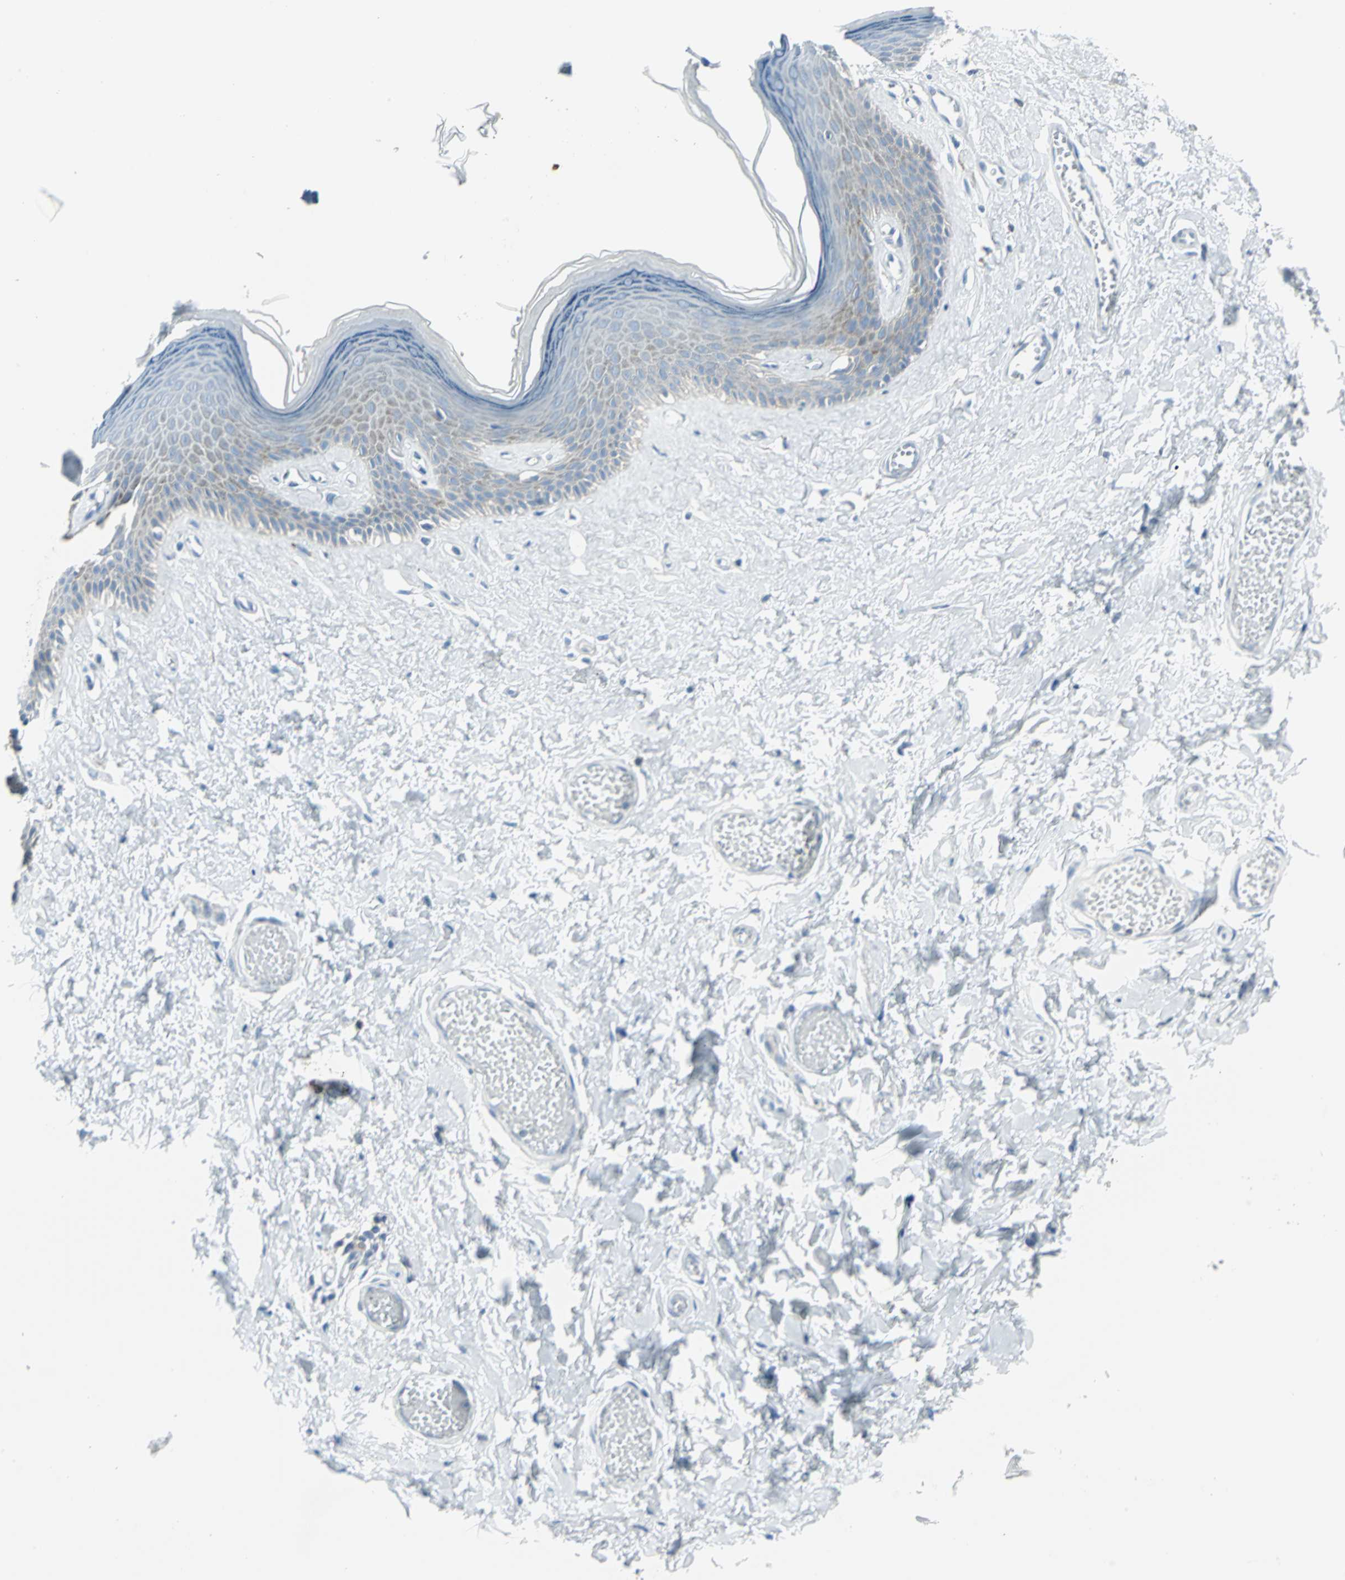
{"staining": {"intensity": "weak", "quantity": "25%-75%", "location": "cytoplasmic/membranous"}, "tissue": "skin", "cell_type": "Epidermal cells", "image_type": "normal", "snomed": [{"axis": "morphology", "description": "Normal tissue, NOS"}, {"axis": "morphology", "description": "Inflammation, NOS"}, {"axis": "topography", "description": "Vulva"}], "caption": "Skin was stained to show a protein in brown. There is low levels of weak cytoplasmic/membranous positivity in about 25%-75% of epidermal cells. (IHC, brightfield microscopy, high magnification).", "gene": "DNAI2", "patient": {"sex": "female", "age": 84}}